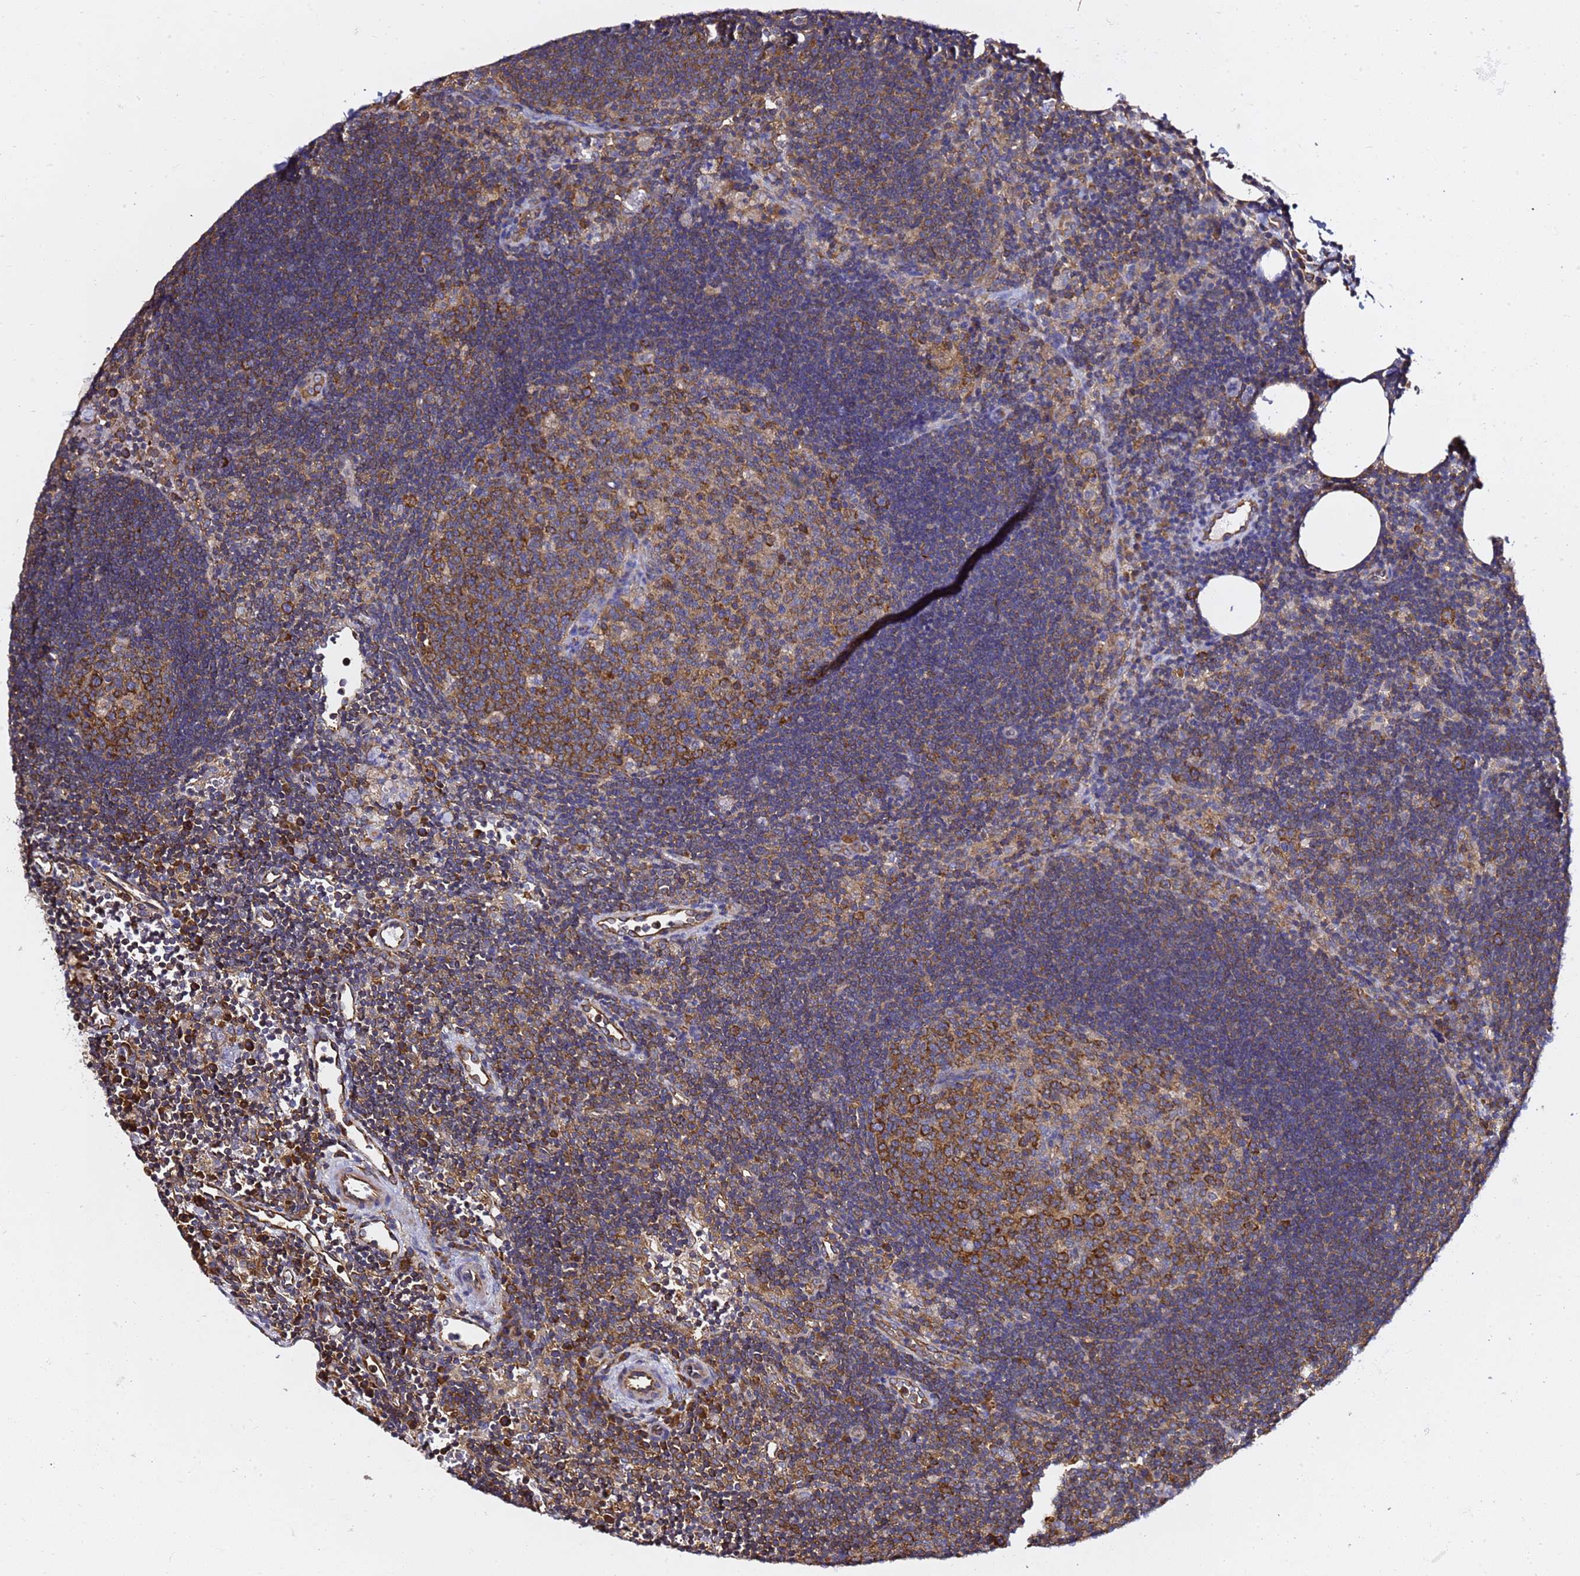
{"staining": {"intensity": "strong", "quantity": ">75%", "location": "cytoplasmic/membranous"}, "tissue": "lymph node", "cell_type": "Germinal center cells", "image_type": "normal", "snomed": [{"axis": "morphology", "description": "Normal tissue, NOS"}, {"axis": "topography", "description": "Lymph node"}], "caption": "The image reveals a brown stain indicating the presence of a protein in the cytoplasmic/membranous of germinal center cells in lymph node.", "gene": "TPST1", "patient": {"sex": "male", "age": 62}}